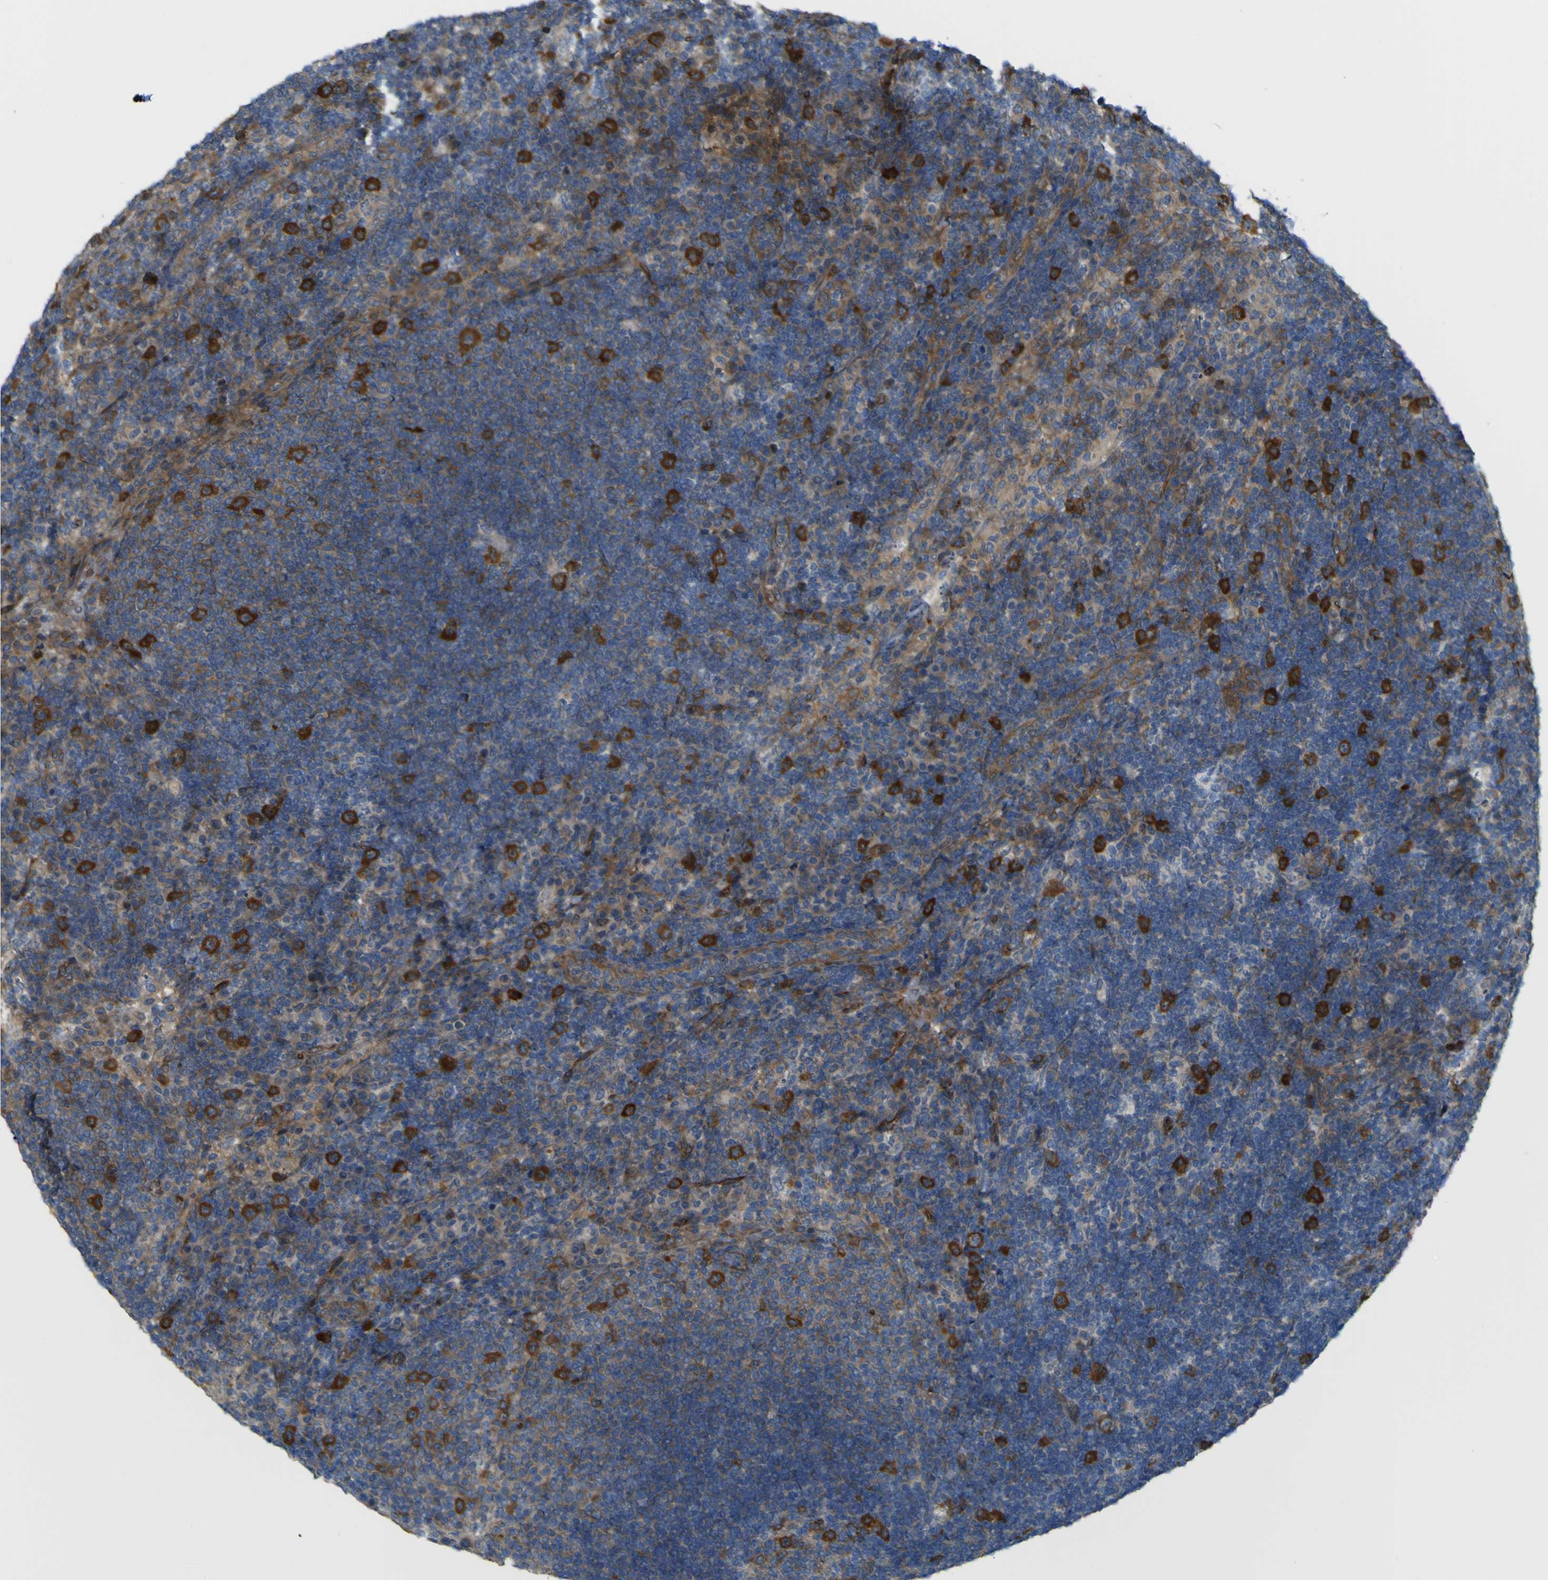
{"staining": {"intensity": "strong", "quantity": "25%-75%", "location": "cytoplasmic/membranous"}, "tissue": "lymph node", "cell_type": "Germinal center cells", "image_type": "normal", "snomed": [{"axis": "morphology", "description": "Normal tissue, NOS"}, {"axis": "topography", "description": "Lymph node"}], "caption": "There is high levels of strong cytoplasmic/membranous expression in germinal center cells of normal lymph node, as demonstrated by immunohistochemical staining (brown color).", "gene": "JPH1", "patient": {"sex": "female", "age": 53}}